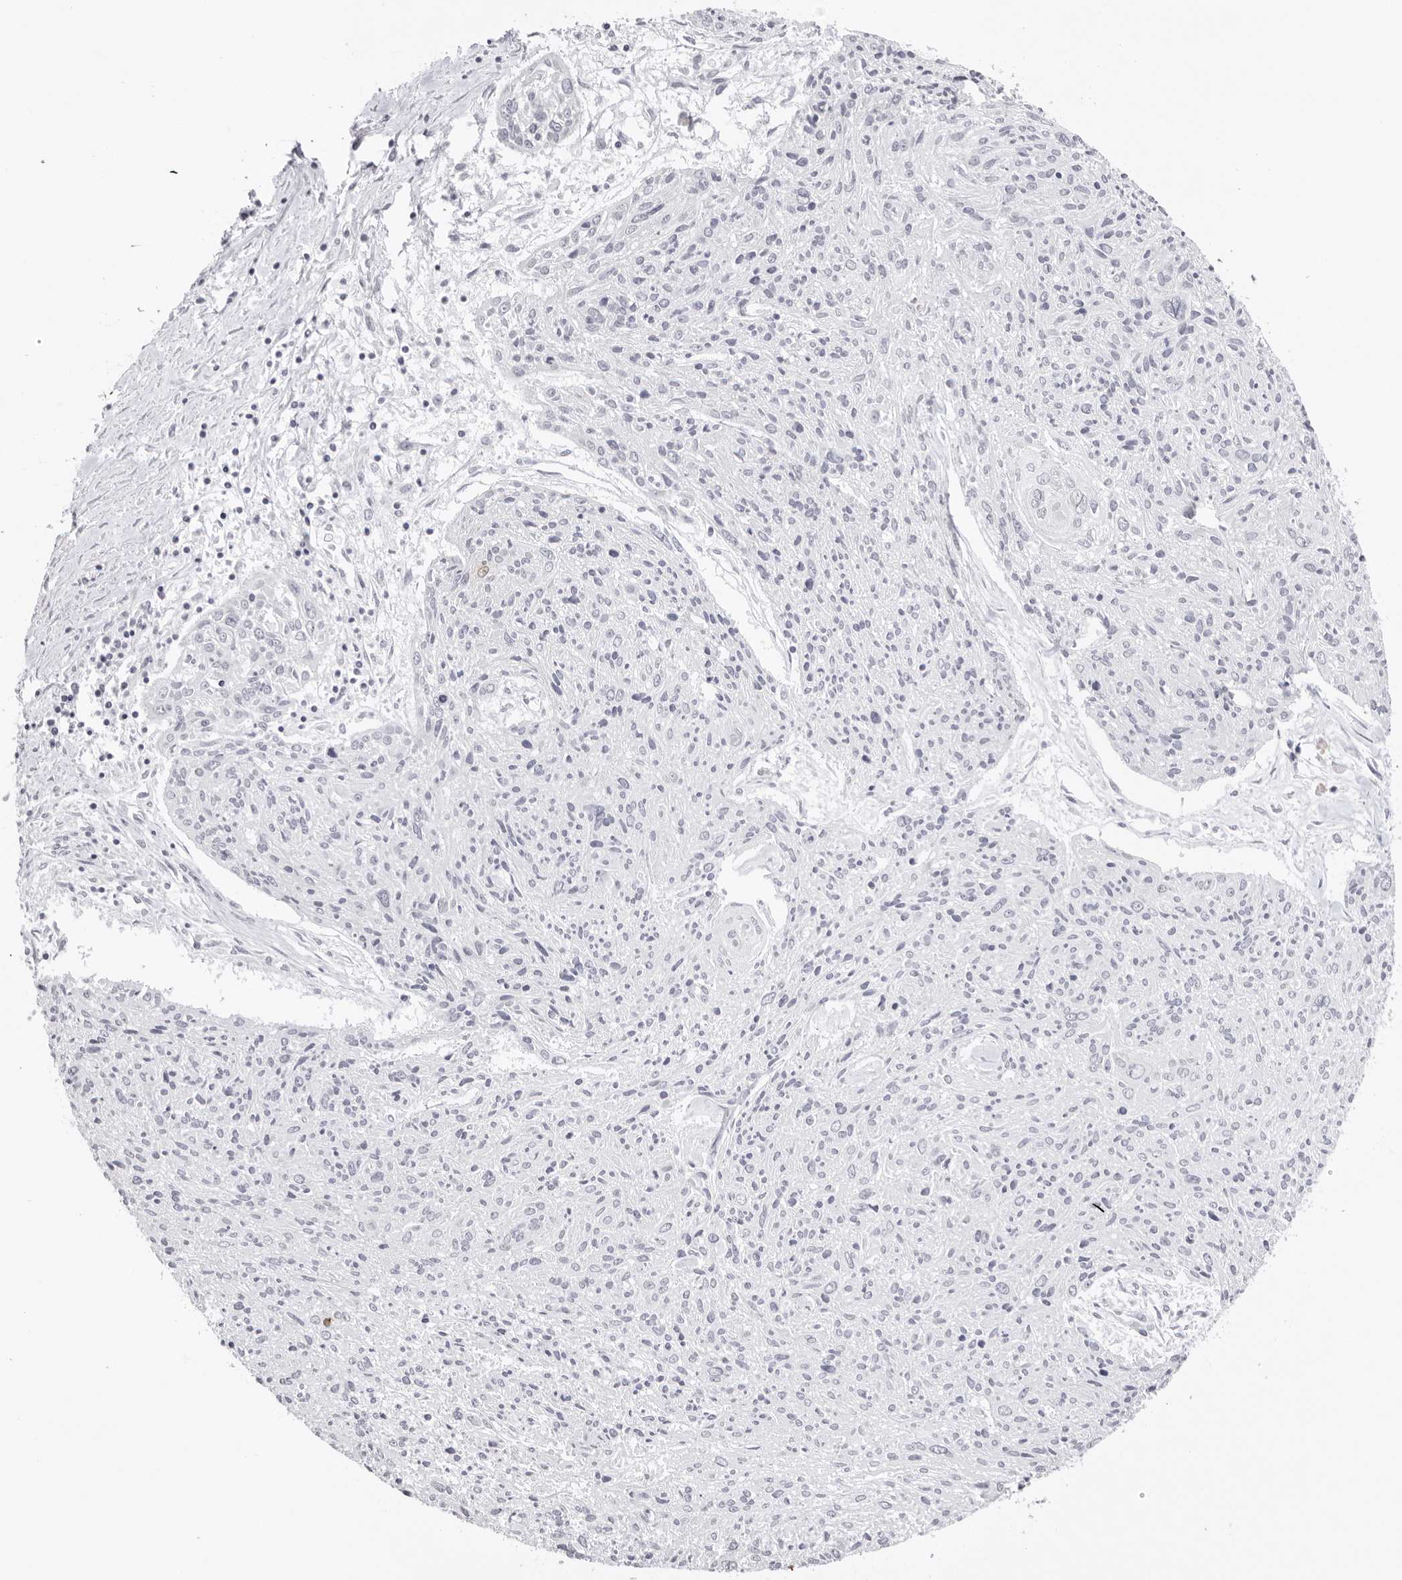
{"staining": {"intensity": "negative", "quantity": "none", "location": "none"}, "tissue": "cervical cancer", "cell_type": "Tumor cells", "image_type": "cancer", "snomed": [{"axis": "morphology", "description": "Squamous cell carcinoma, NOS"}, {"axis": "topography", "description": "Cervix"}], "caption": "Photomicrograph shows no significant protein staining in tumor cells of cervical cancer.", "gene": "IL17RA", "patient": {"sex": "female", "age": 51}}